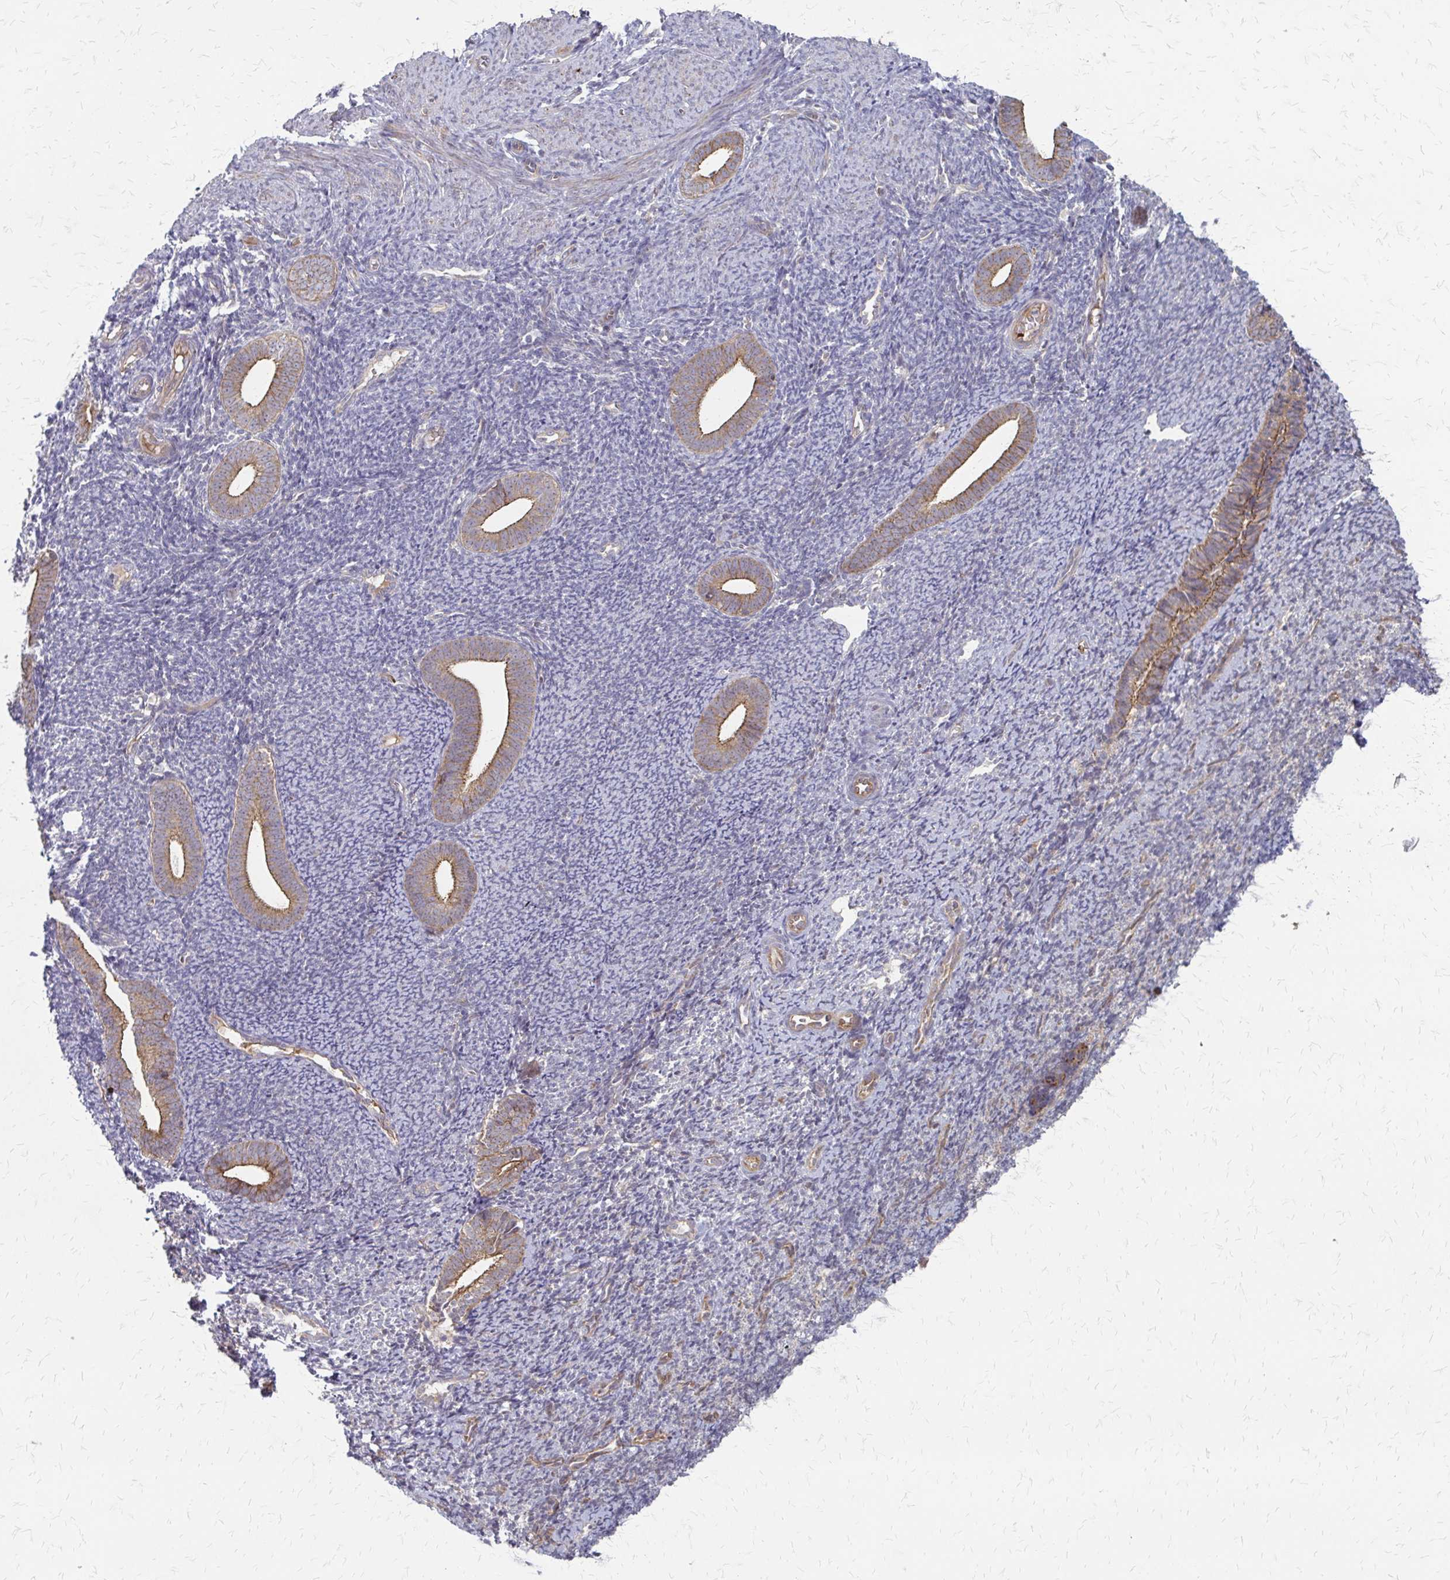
{"staining": {"intensity": "negative", "quantity": "none", "location": "none"}, "tissue": "endometrium", "cell_type": "Cells in endometrial stroma", "image_type": "normal", "snomed": [{"axis": "morphology", "description": "Normal tissue, NOS"}, {"axis": "topography", "description": "Endometrium"}], "caption": "Immunohistochemical staining of benign human endometrium demonstrates no significant positivity in cells in endometrial stroma. (Brightfield microscopy of DAB immunohistochemistry at high magnification).", "gene": "ZNF383", "patient": {"sex": "female", "age": 39}}